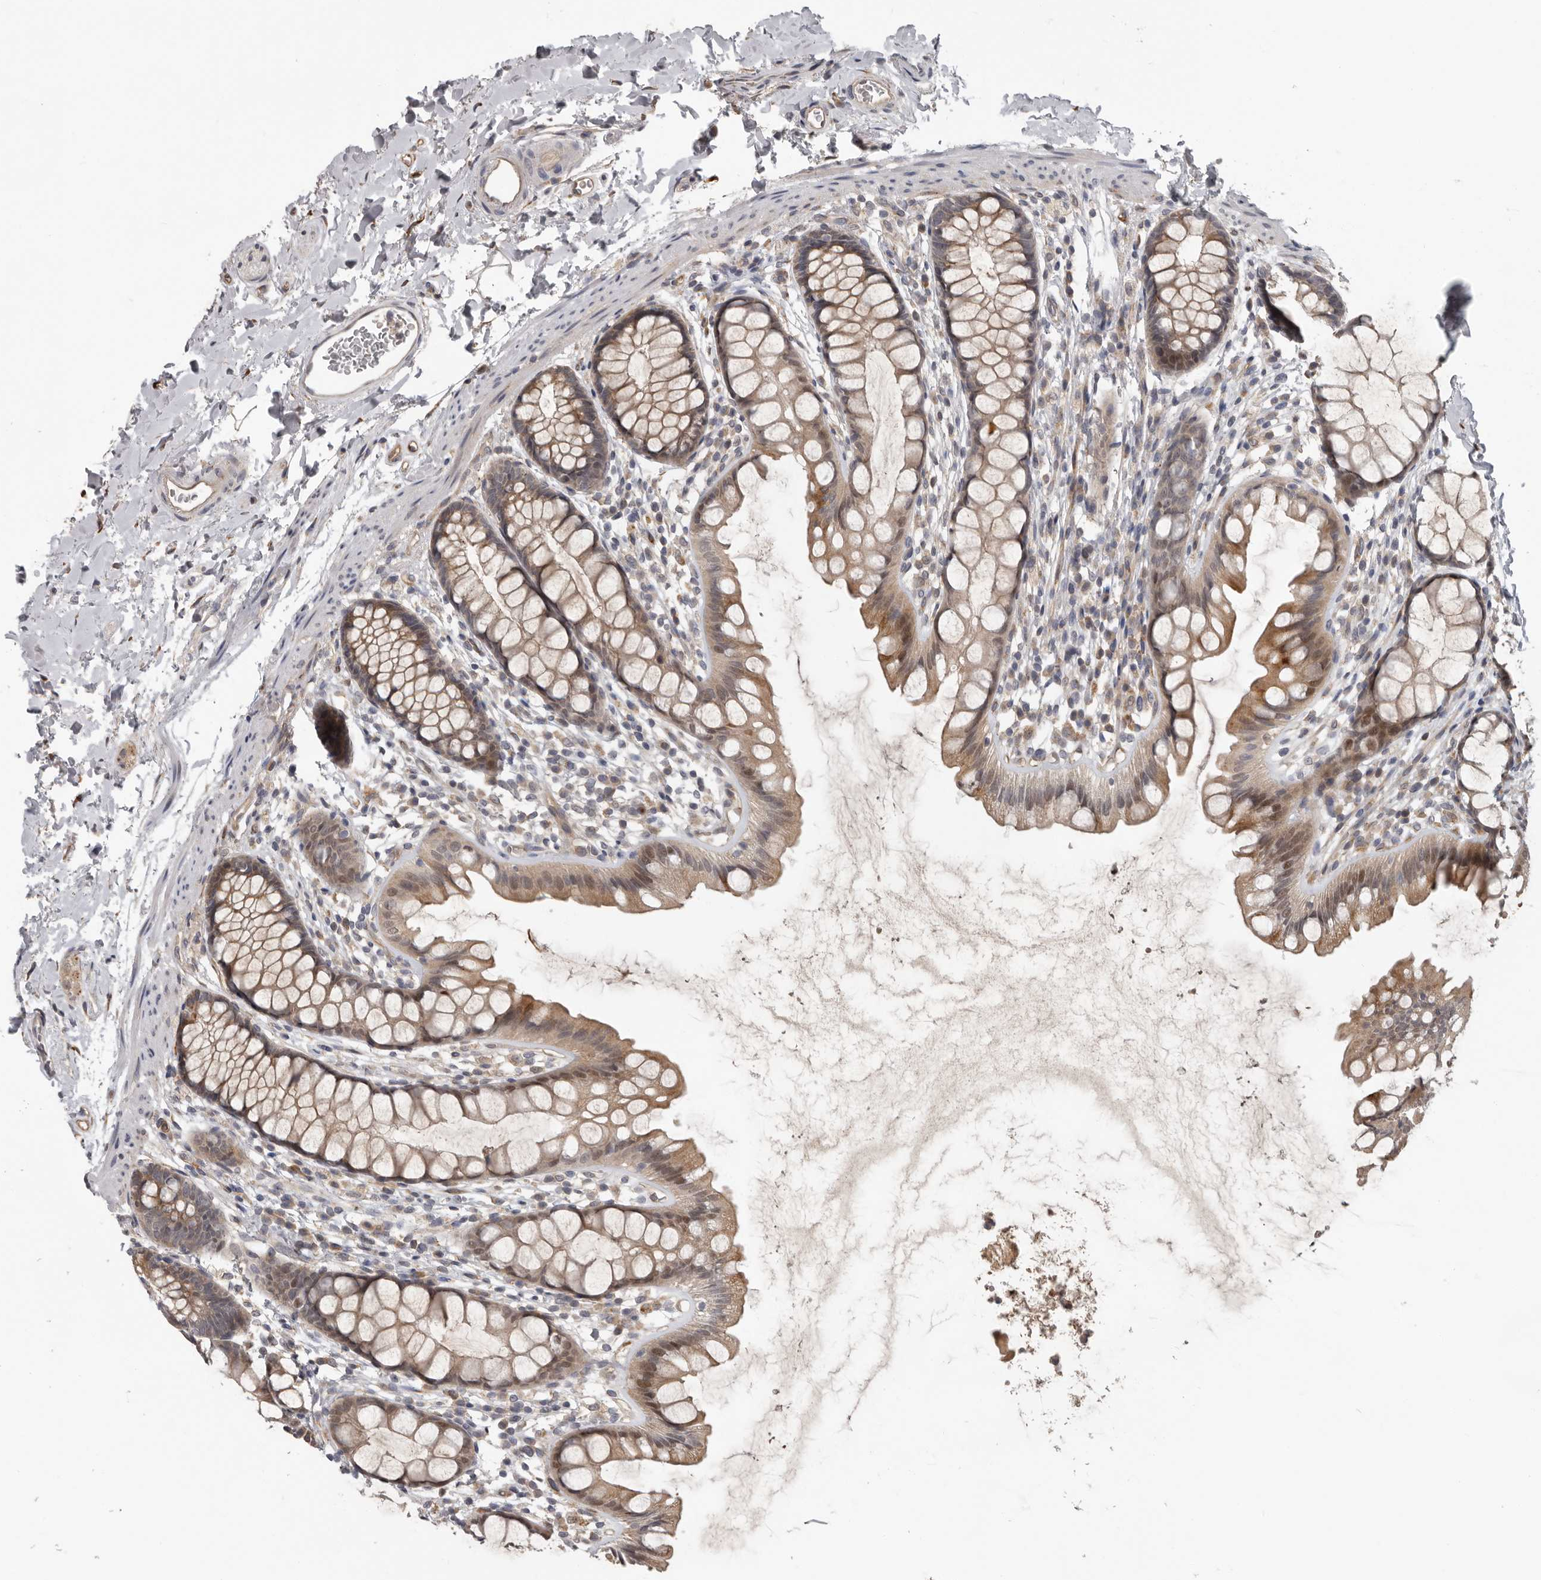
{"staining": {"intensity": "moderate", "quantity": ">75%", "location": "cytoplasmic/membranous,nuclear"}, "tissue": "rectum", "cell_type": "Glandular cells", "image_type": "normal", "snomed": [{"axis": "morphology", "description": "Normal tissue, NOS"}, {"axis": "topography", "description": "Rectum"}], "caption": "Brown immunohistochemical staining in normal rectum shows moderate cytoplasmic/membranous,nuclear expression in approximately >75% of glandular cells. Nuclei are stained in blue.", "gene": "MTF1", "patient": {"sex": "female", "age": 65}}